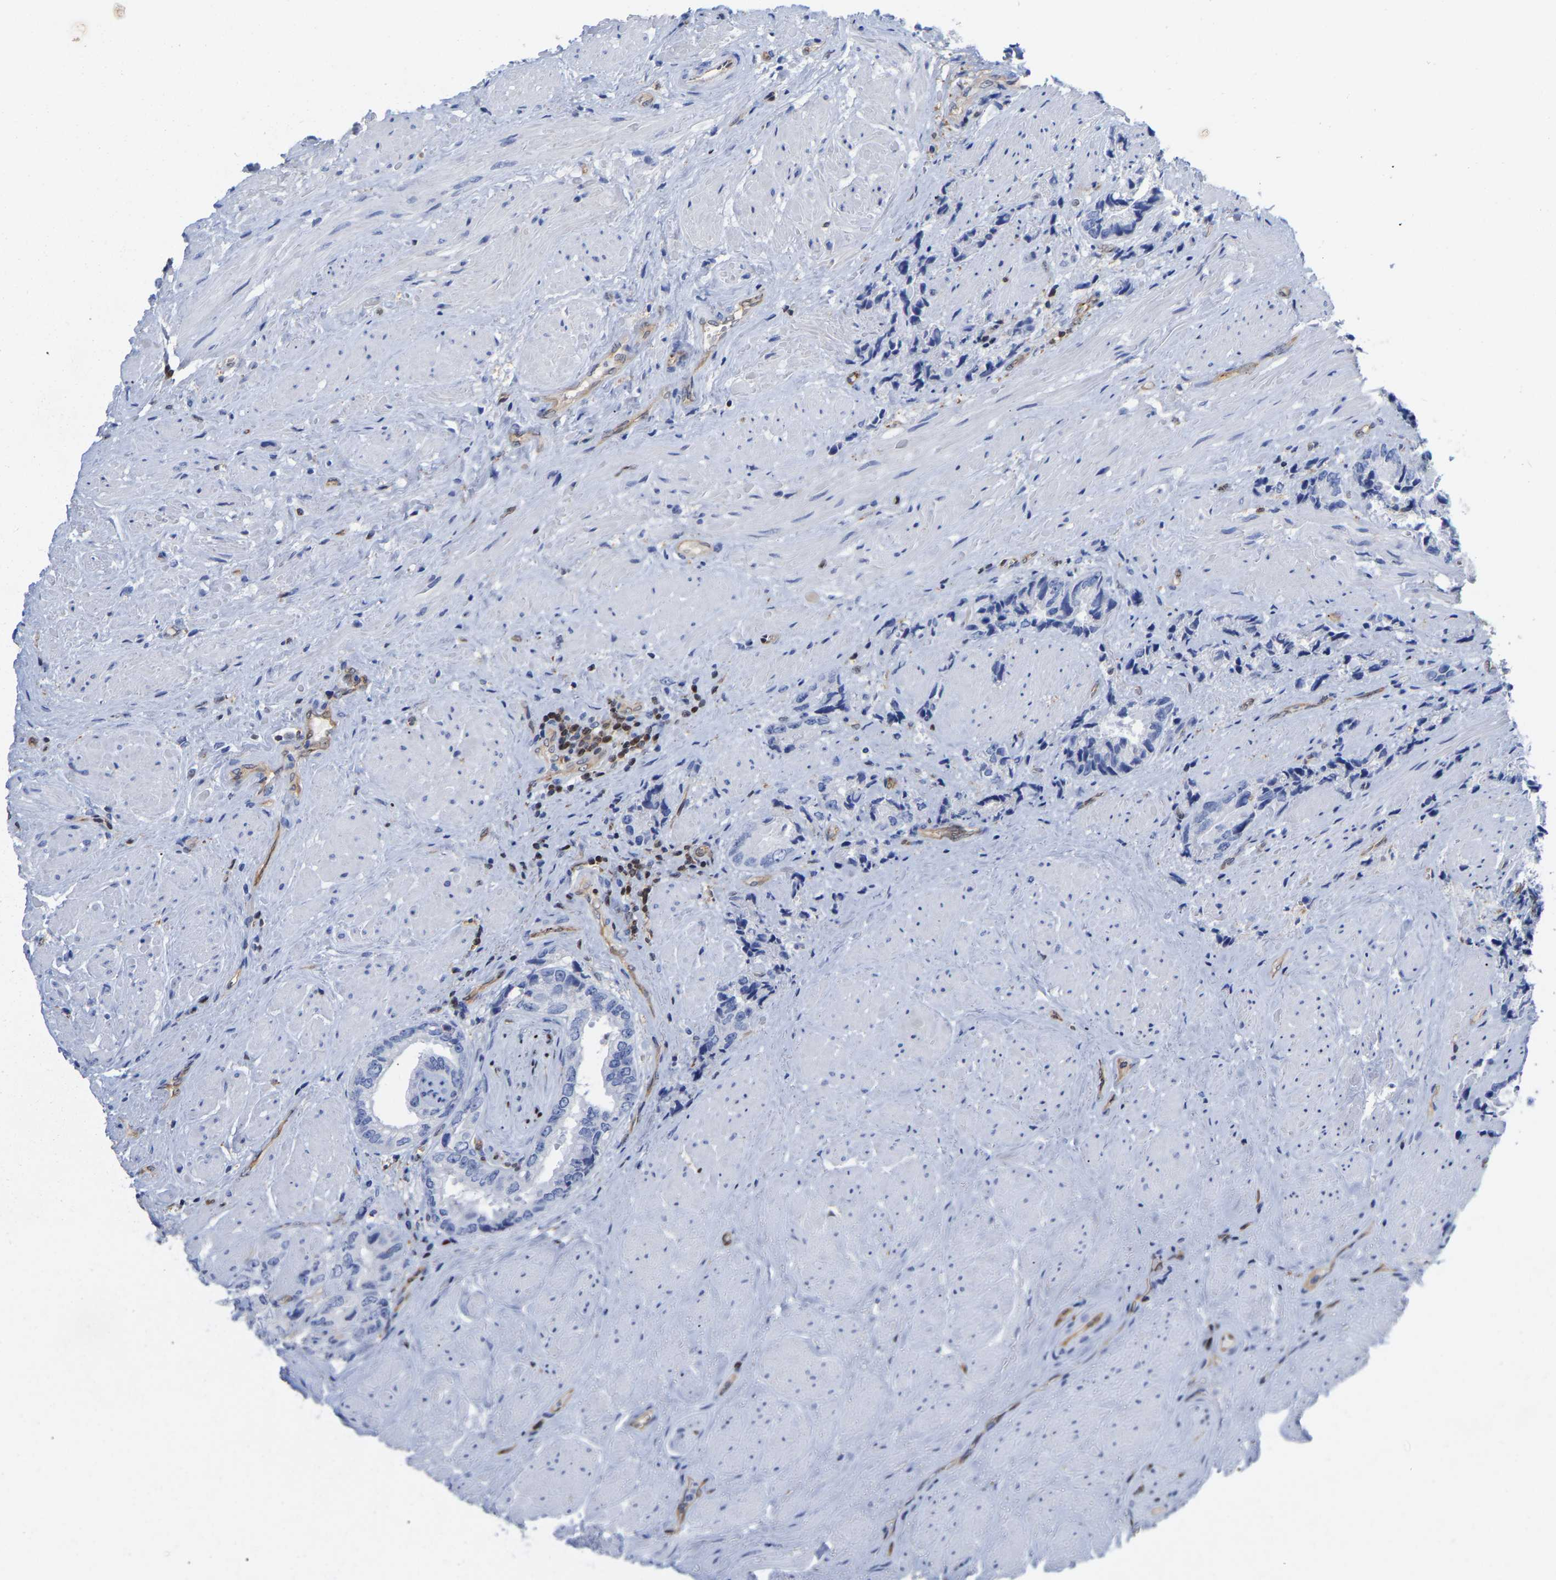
{"staining": {"intensity": "negative", "quantity": "none", "location": "none"}, "tissue": "prostate cancer", "cell_type": "Tumor cells", "image_type": "cancer", "snomed": [{"axis": "morphology", "description": "Adenocarcinoma, High grade"}, {"axis": "topography", "description": "Prostate"}], "caption": "Prostate cancer stained for a protein using immunohistochemistry displays no positivity tumor cells.", "gene": "GIMAP4", "patient": {"sex": "male", "age": 61}}